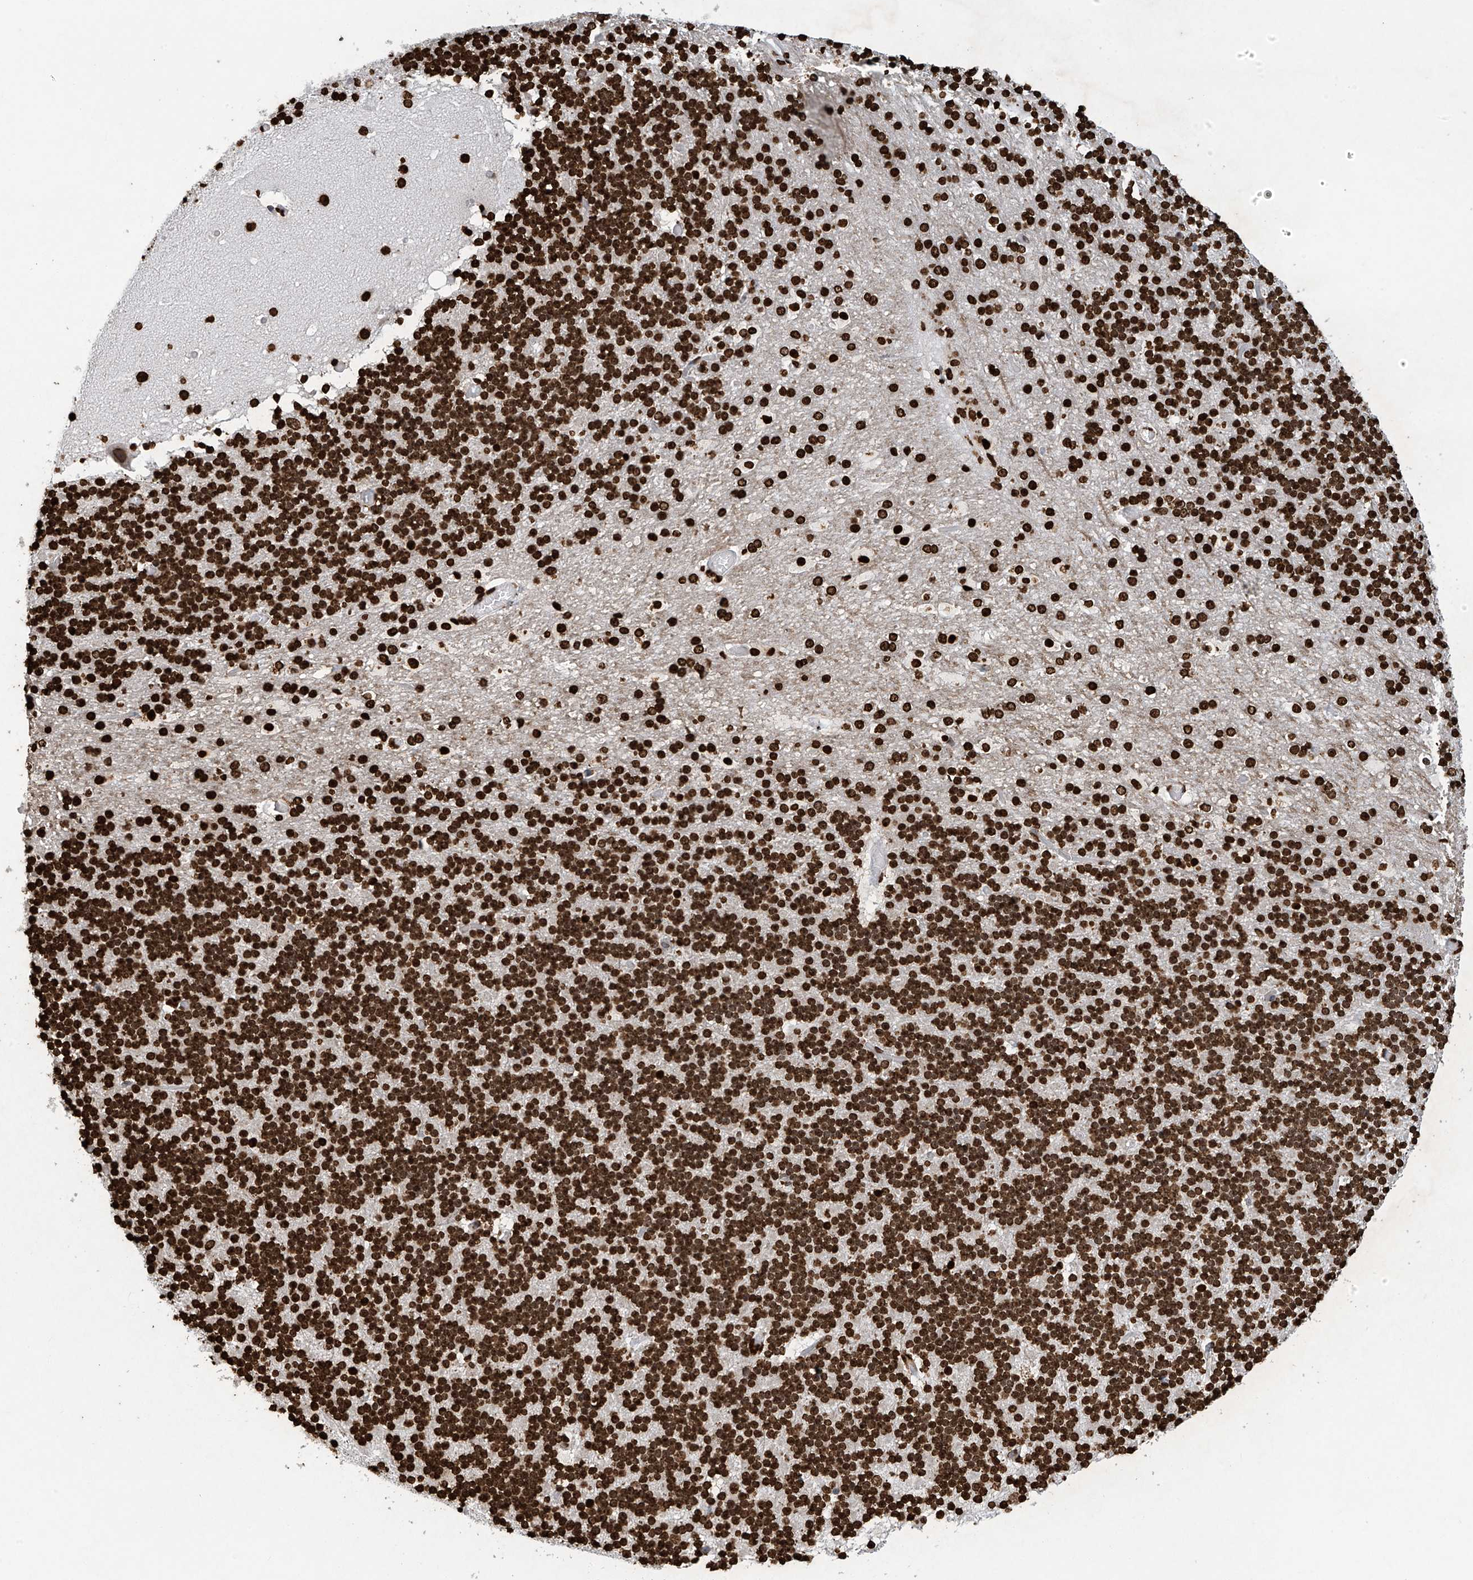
{"staining": {"intensity": "strong", "quantity": ">75%", "location": "nuclear"}, "tissue": "cerebellum", "cell_type": "Cells in granular layer", "image_type": "normal", "snomed": [{"axis": "morphology", "description": "Normal tissue, NOS"}, {"axis": "topography", "description": "Cerebellum"}], "caption": "Immunohistochemistry (IHC) image of unremarkable cerebellum stained for a protein (brown), which shows high levels of strong nuclear positivity in about >75% of cells in granular layer.", "gene": "H3", "patient": {"sex": "male", "age": 57}}